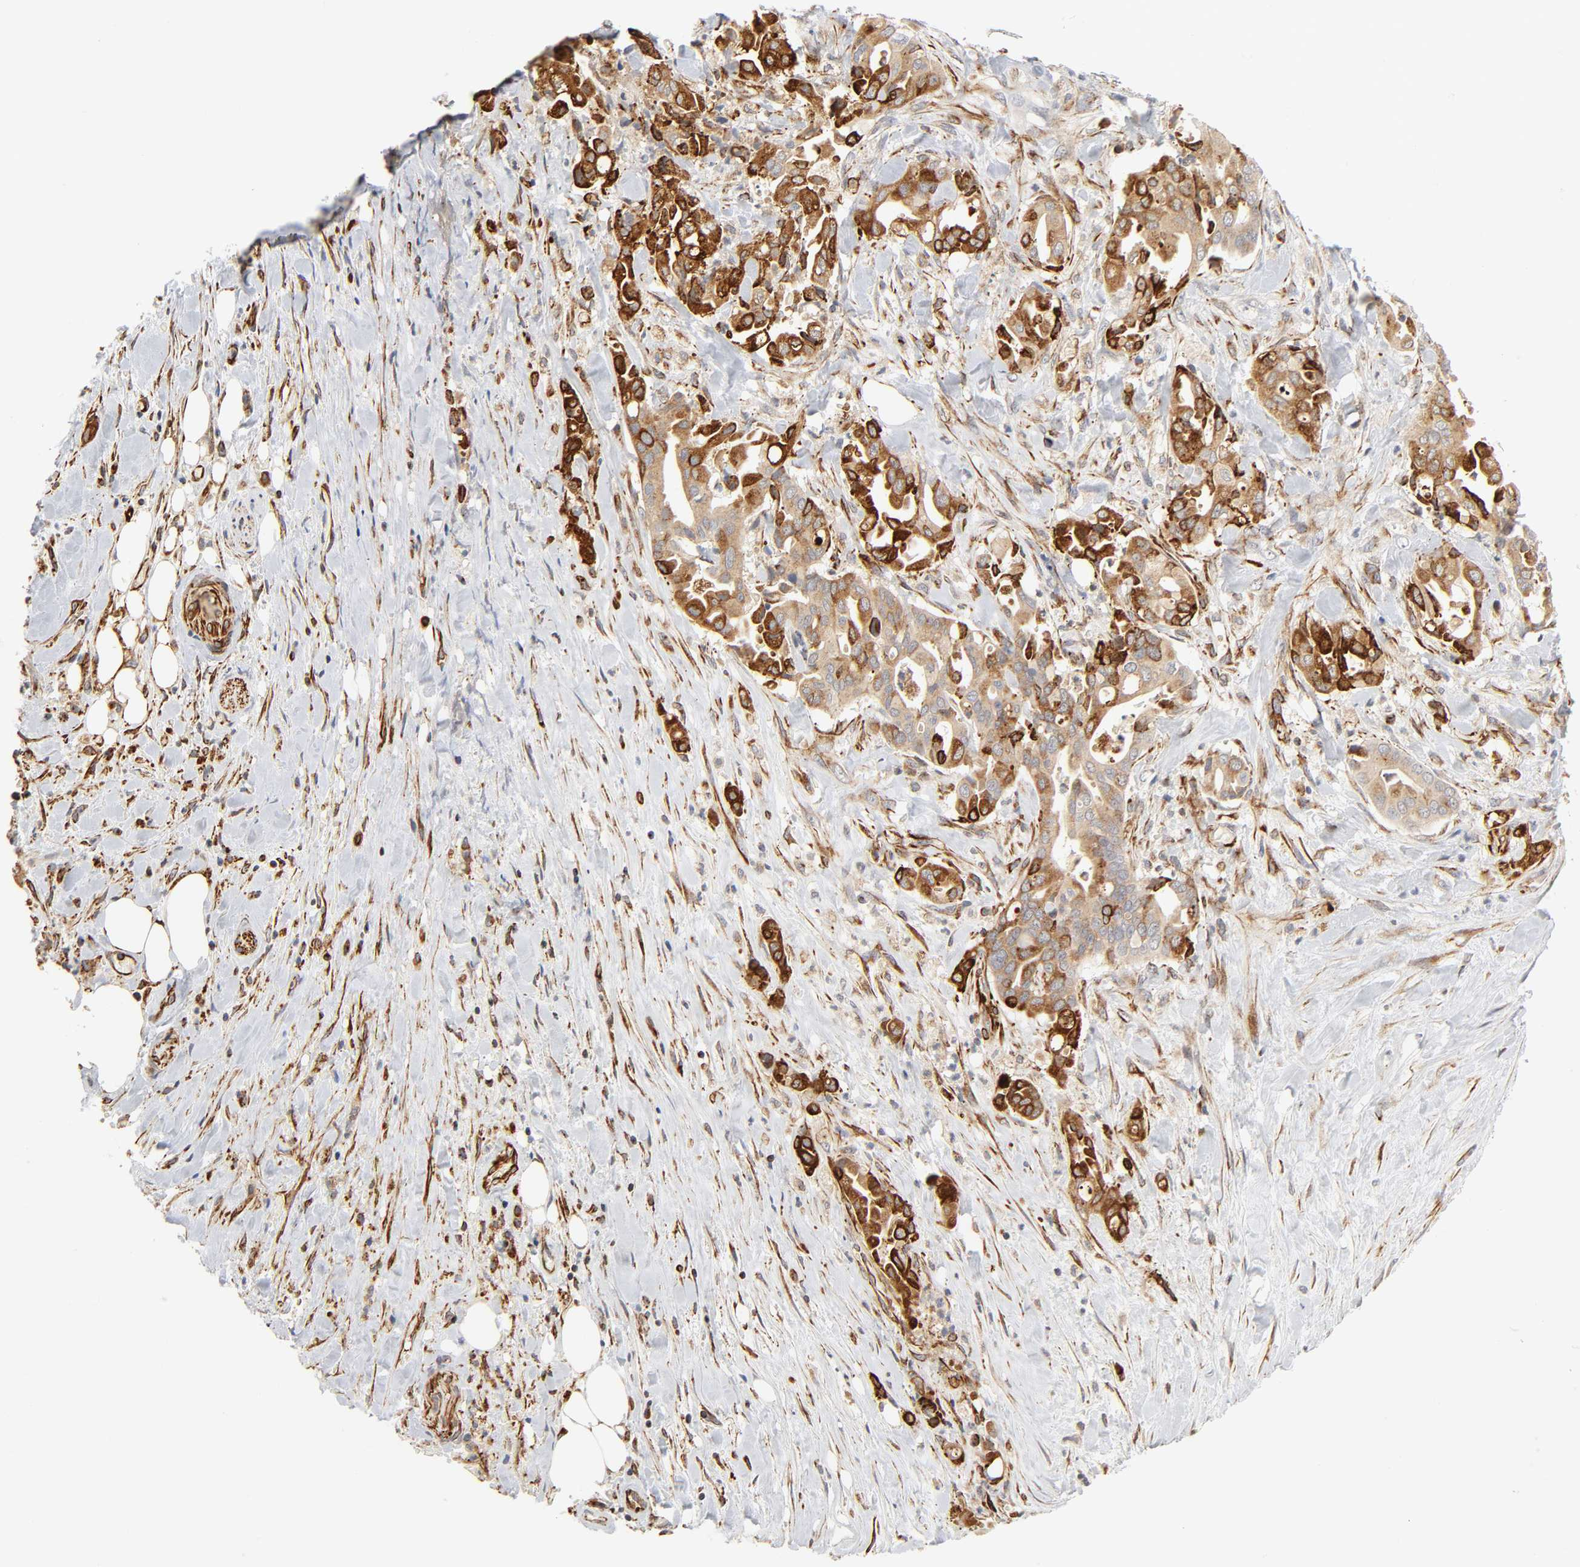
{"staining": {"intensity": "strong", "quantity": ">75%", "location": "cytoplasmic/membranous"}, "tissue": "liver cancer", "cell_type": "Tumor cells", "image_type": "cancer", "snomed": [{"axis": "morphology", "description": "Cholangiocarcinoma"}, {"axis": "topography", "description": "Liver"}], "caption": "IHC image of cholangiocarcinoma (liver) stained for a protein (brown), which displays high levels of strong cytoplasmic/membranous expression in approximately >75% of tumor cells.", "gene": "REEP6", "patient": {"sex": "female", "age": 68}}